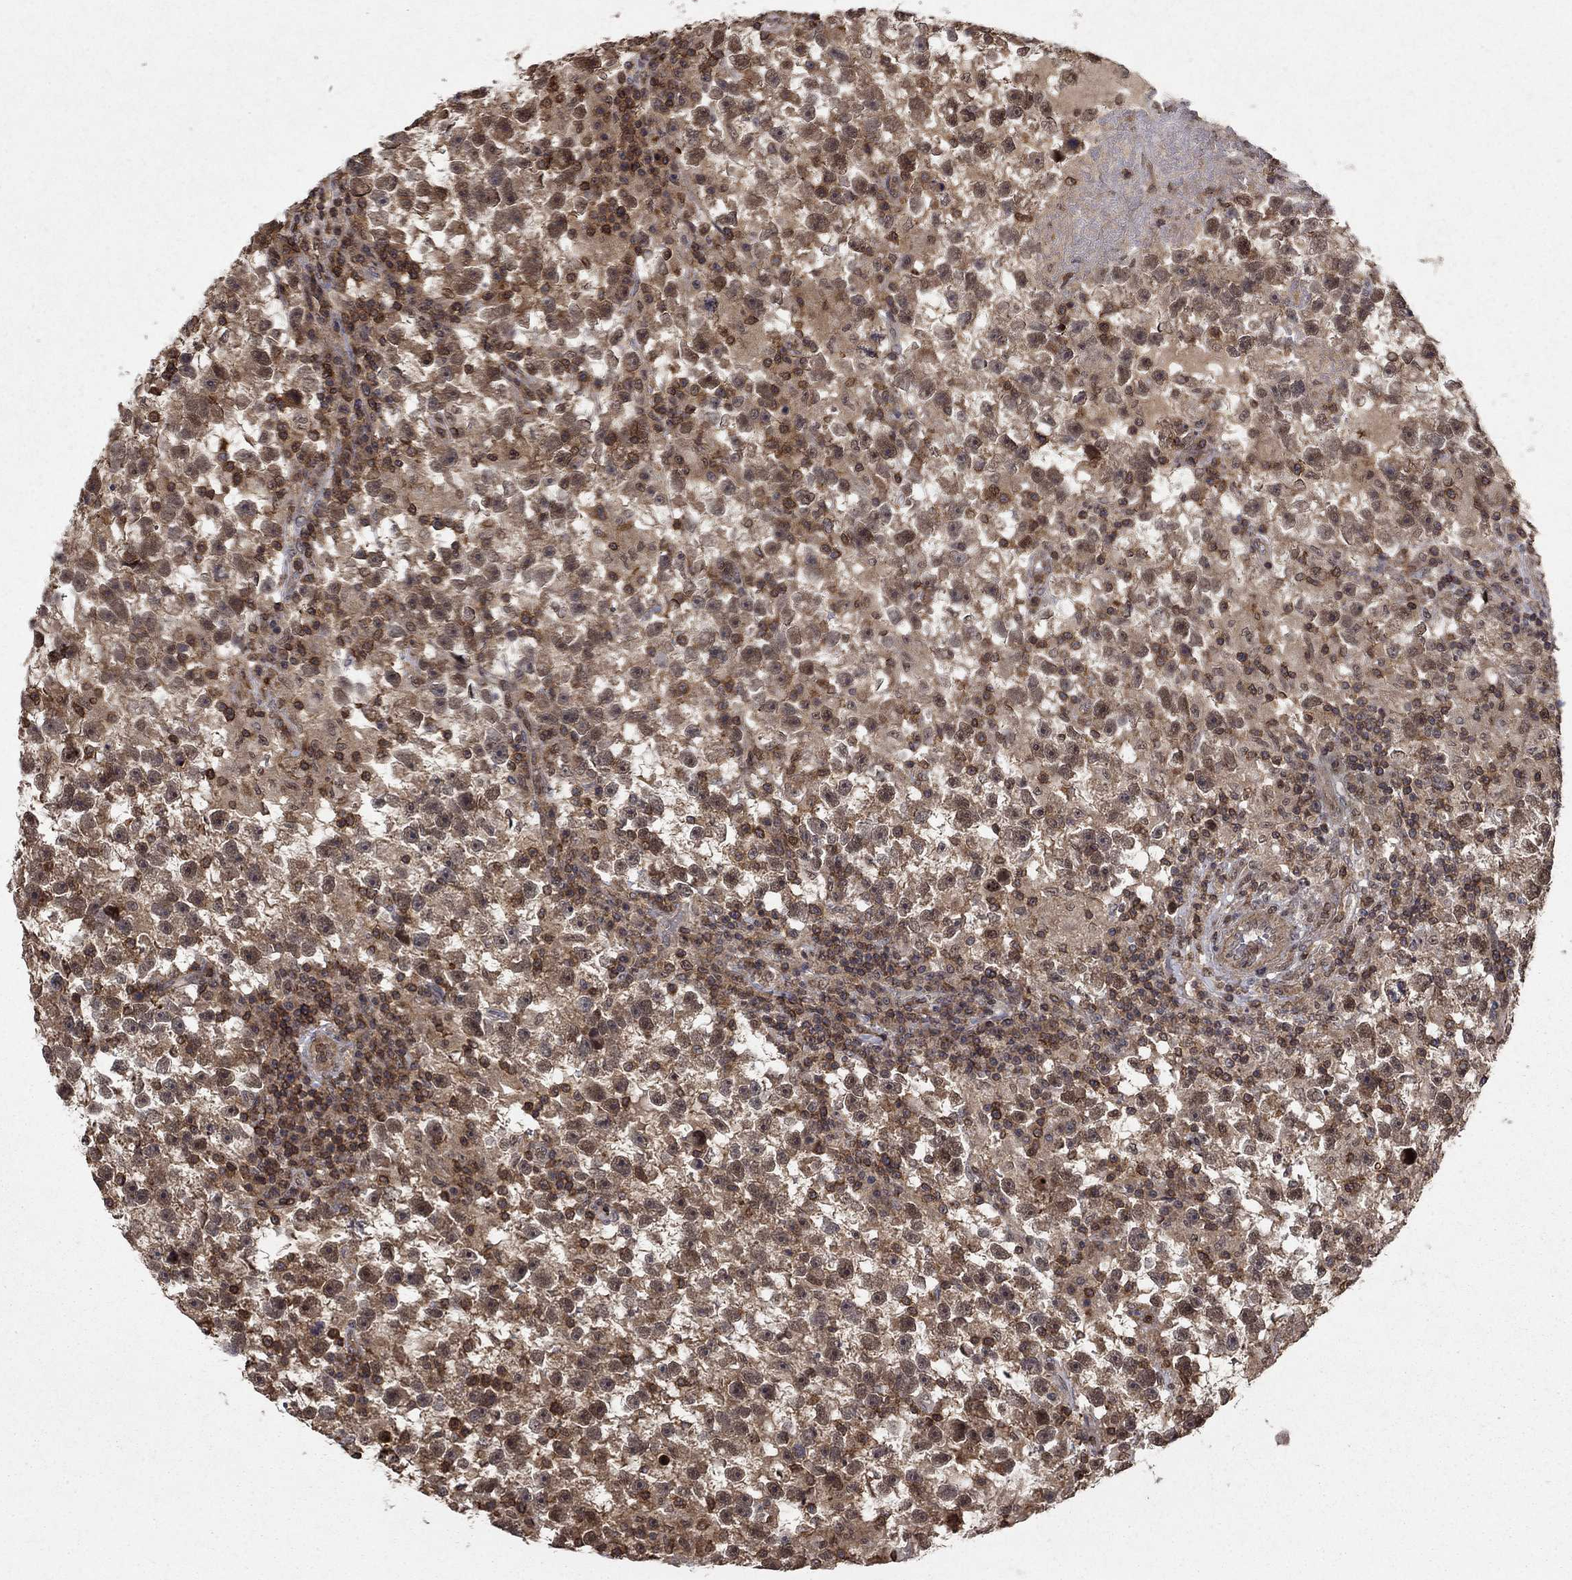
{"staining": {"intensity": "moderate", "quantity": "25%-75%", "location": "cytoplasmic/membranous,nuclear"}, "tissue": "testis cancer", "cell_type": "Tumor cells", "image_type": "cancer", "snomed": [{"axis": "morphology", "description": "Seminoma, NOS"}, {"axis": "topography", "description": "Testis"}], "caption": "Testis cancer (seminoma) stained with immunohistochemistry reveals moderate cytoplasmic/membranous and nuclear positivity in approximately 25%-75% of tumor cells.", "gene": "CCDC66", "patient": {"sex": "male", "age": 47}}